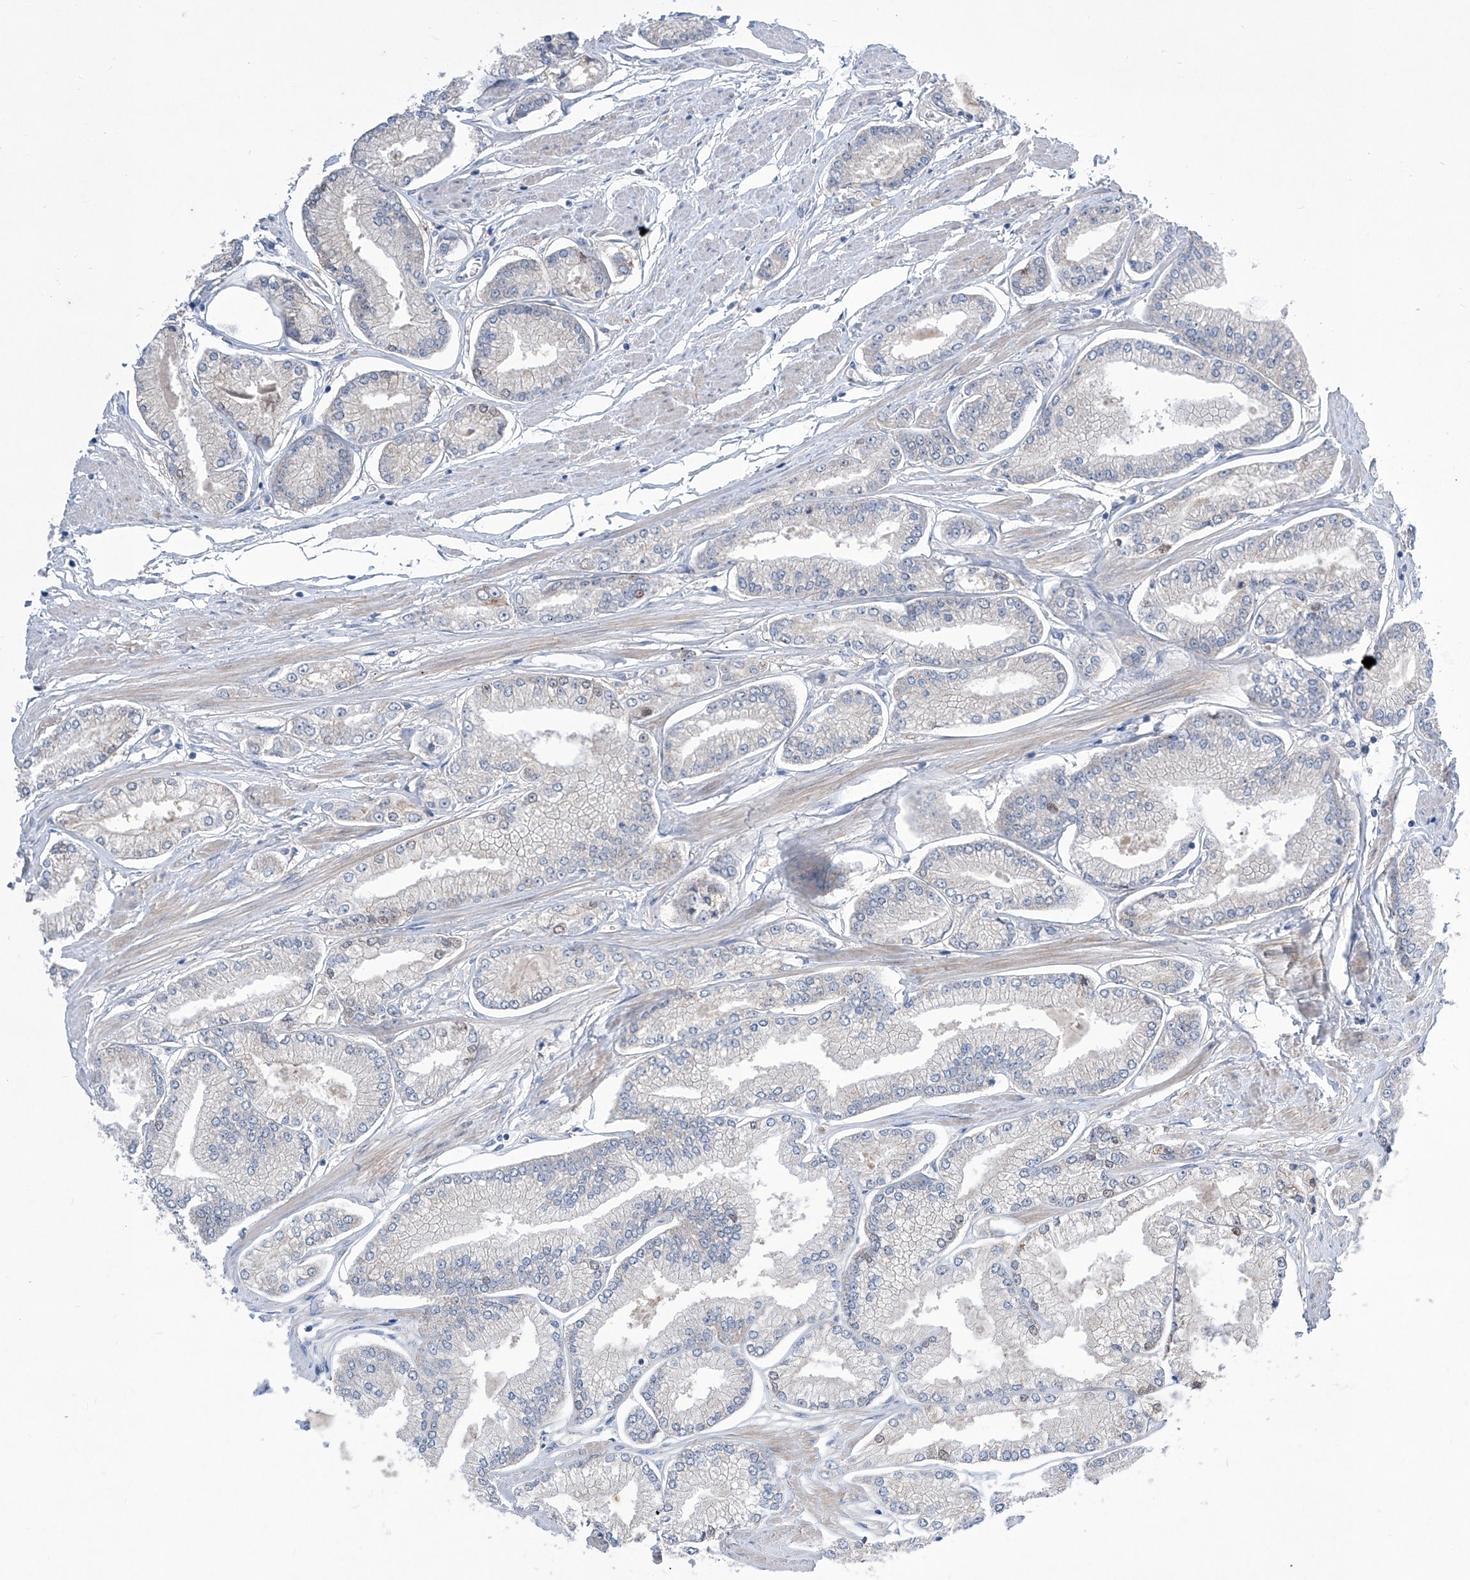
{"staining": {"intensity": "negative", "quantity": "none", "location": "none"}, "tissue": "prostate cancer", "cell_type": "Tumor cells", "image_type": "cancer", "snomed": [{"axis": "morphology", "description": "Adenocarcinoma, Low grade"}, {"axis": "topography", "description": "Prostate"}], "caption": "A high-resolution micrograph shows immunohistochemistry (IHC) staining of prostate cancer, which reveals no significant positivity in tumor cells.", "gene": "SRBD1", "patient": {"sex": "male", "age": 52}}